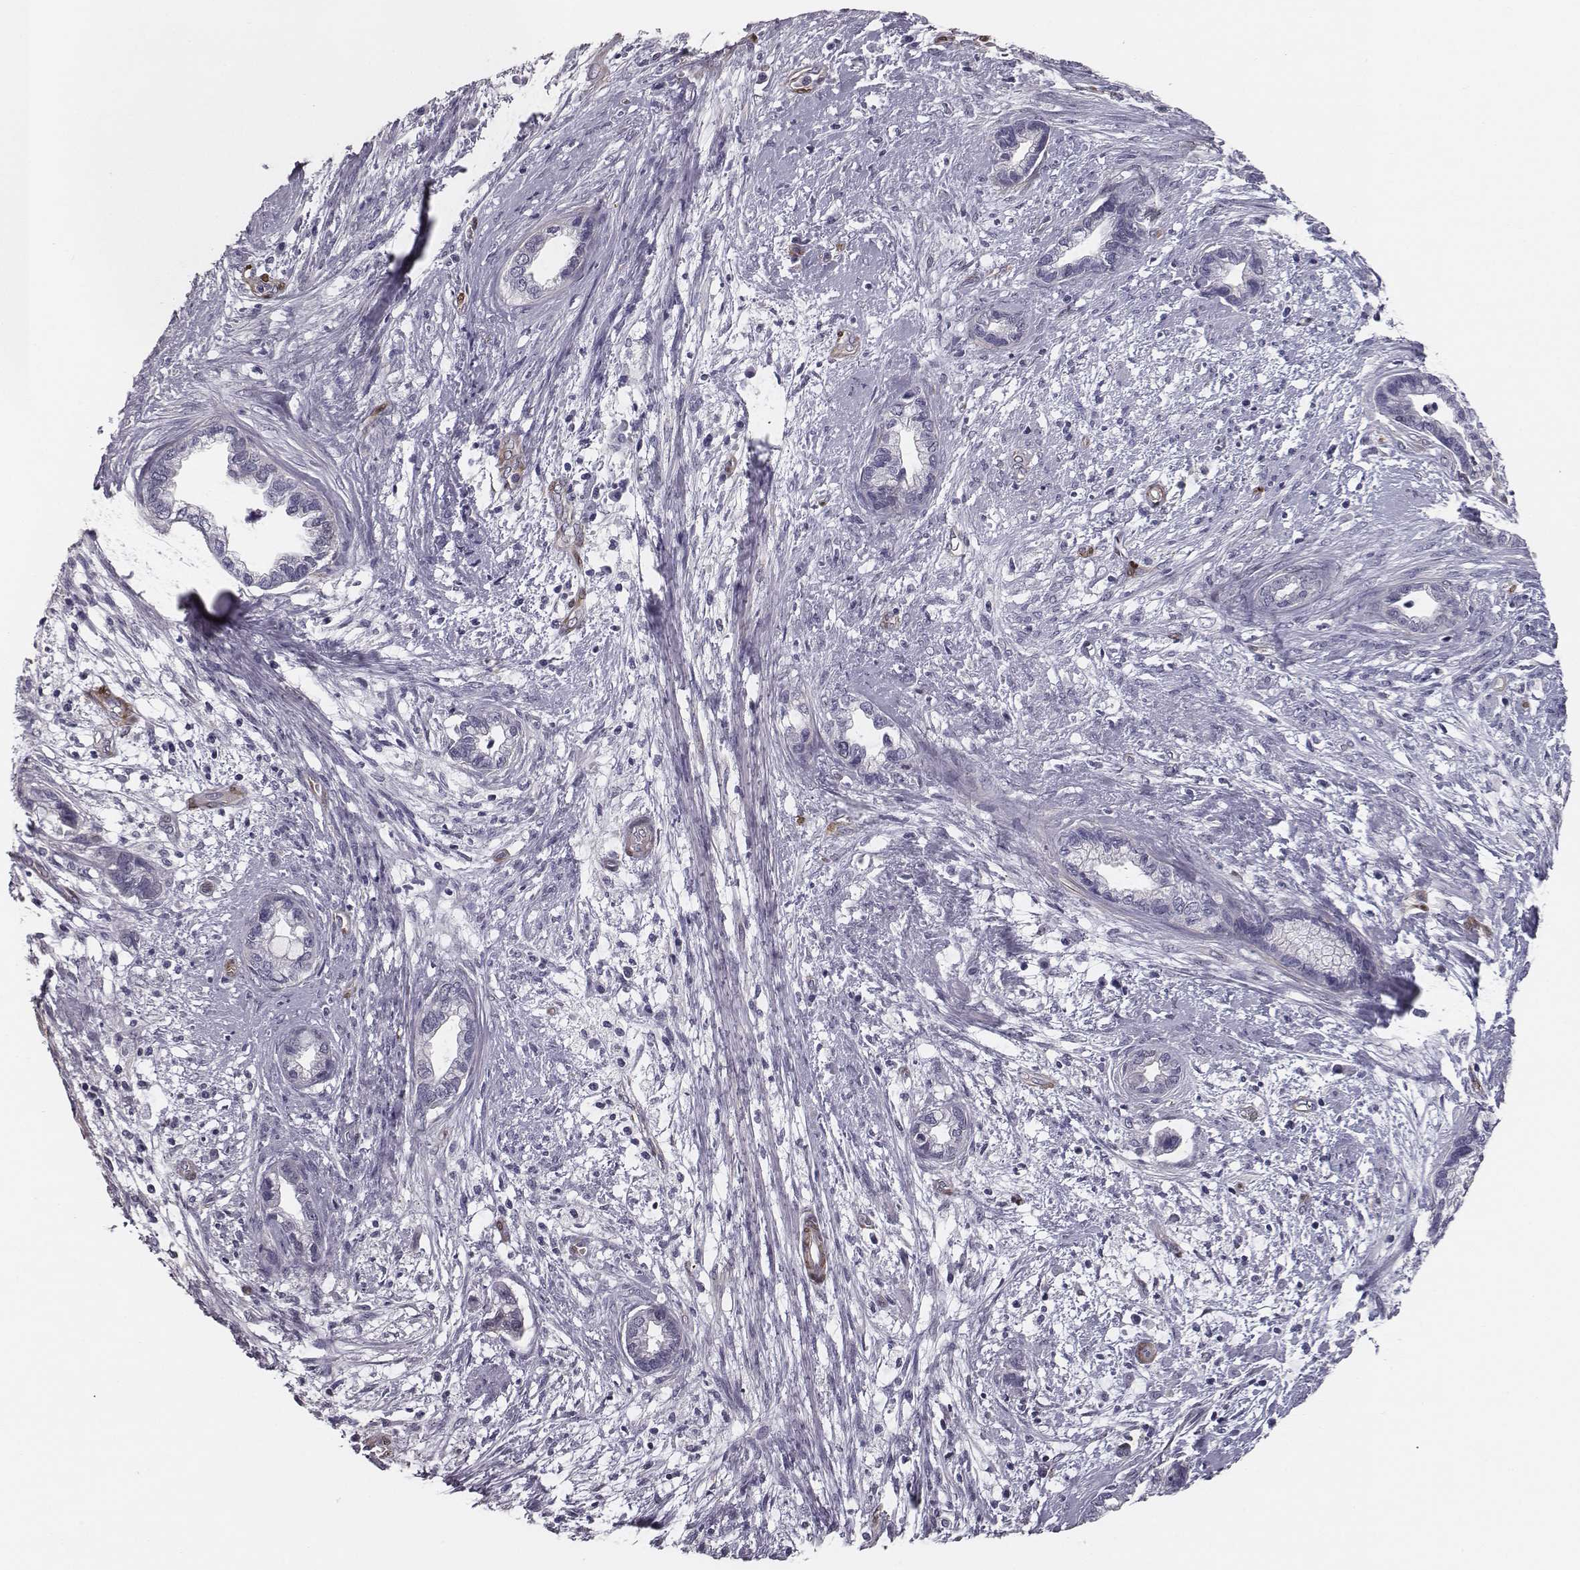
{"staining": {"intensity": "negative", "quantity": "none", "location": "none"}, "tissue": "cervical cancer", "cell_type": "Tumor cells", "image_type": "cancer", "snomed": [{"axis": "morphology", "description": "Adenocarcinoma, NOS"}, {"axis": "topography", "description": "Cervix"}], "caption": "This image is of adenocarcinoma (cervical) stained with immunohistochemistry (IHC) to label a protein in brown with the nuclei are counter-stained blue. There is no staining in tumor cells.", "gene": "ISYNA1", "patient": {"sex": "female", "age": 62}}